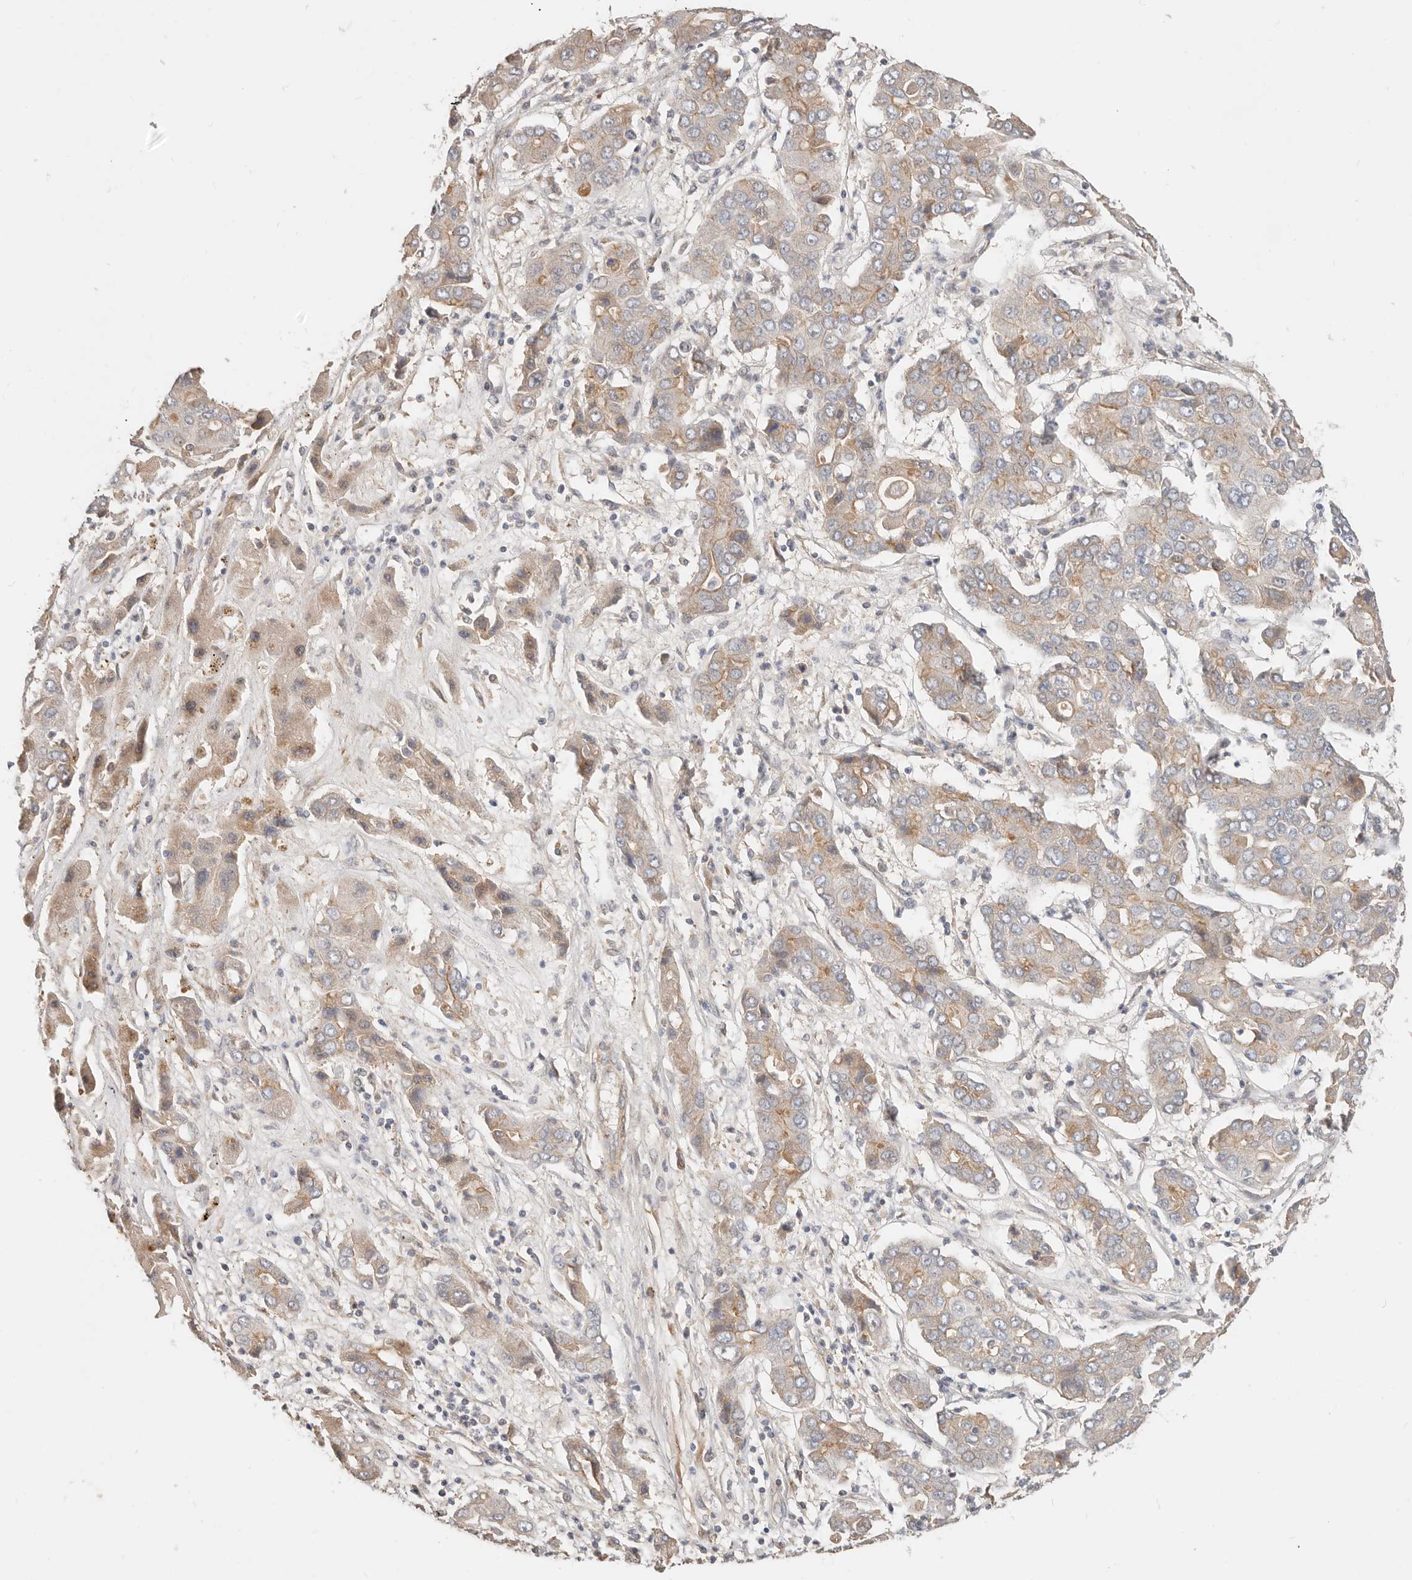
{"staining": {"intensity": "moderate", "quantity": "<25%", "location": "cytoplasmic/membranous"}, "tissue": "liver cancer", "cell_type": "Tumor cells", "image_type": "cancer", "snomed": [{"axis": "morphology", "description": "Cholangiocarcinoma"}, {"axis": "topography", "description": "Liver"}], "caption": "Protein expression analysis of human liver cancer reveals moderate cytoplasmic/membranous expression in about <25% of tumor cells.", "gene": "ZRANB1", "patient": {"sex": "male", "age": 67}}